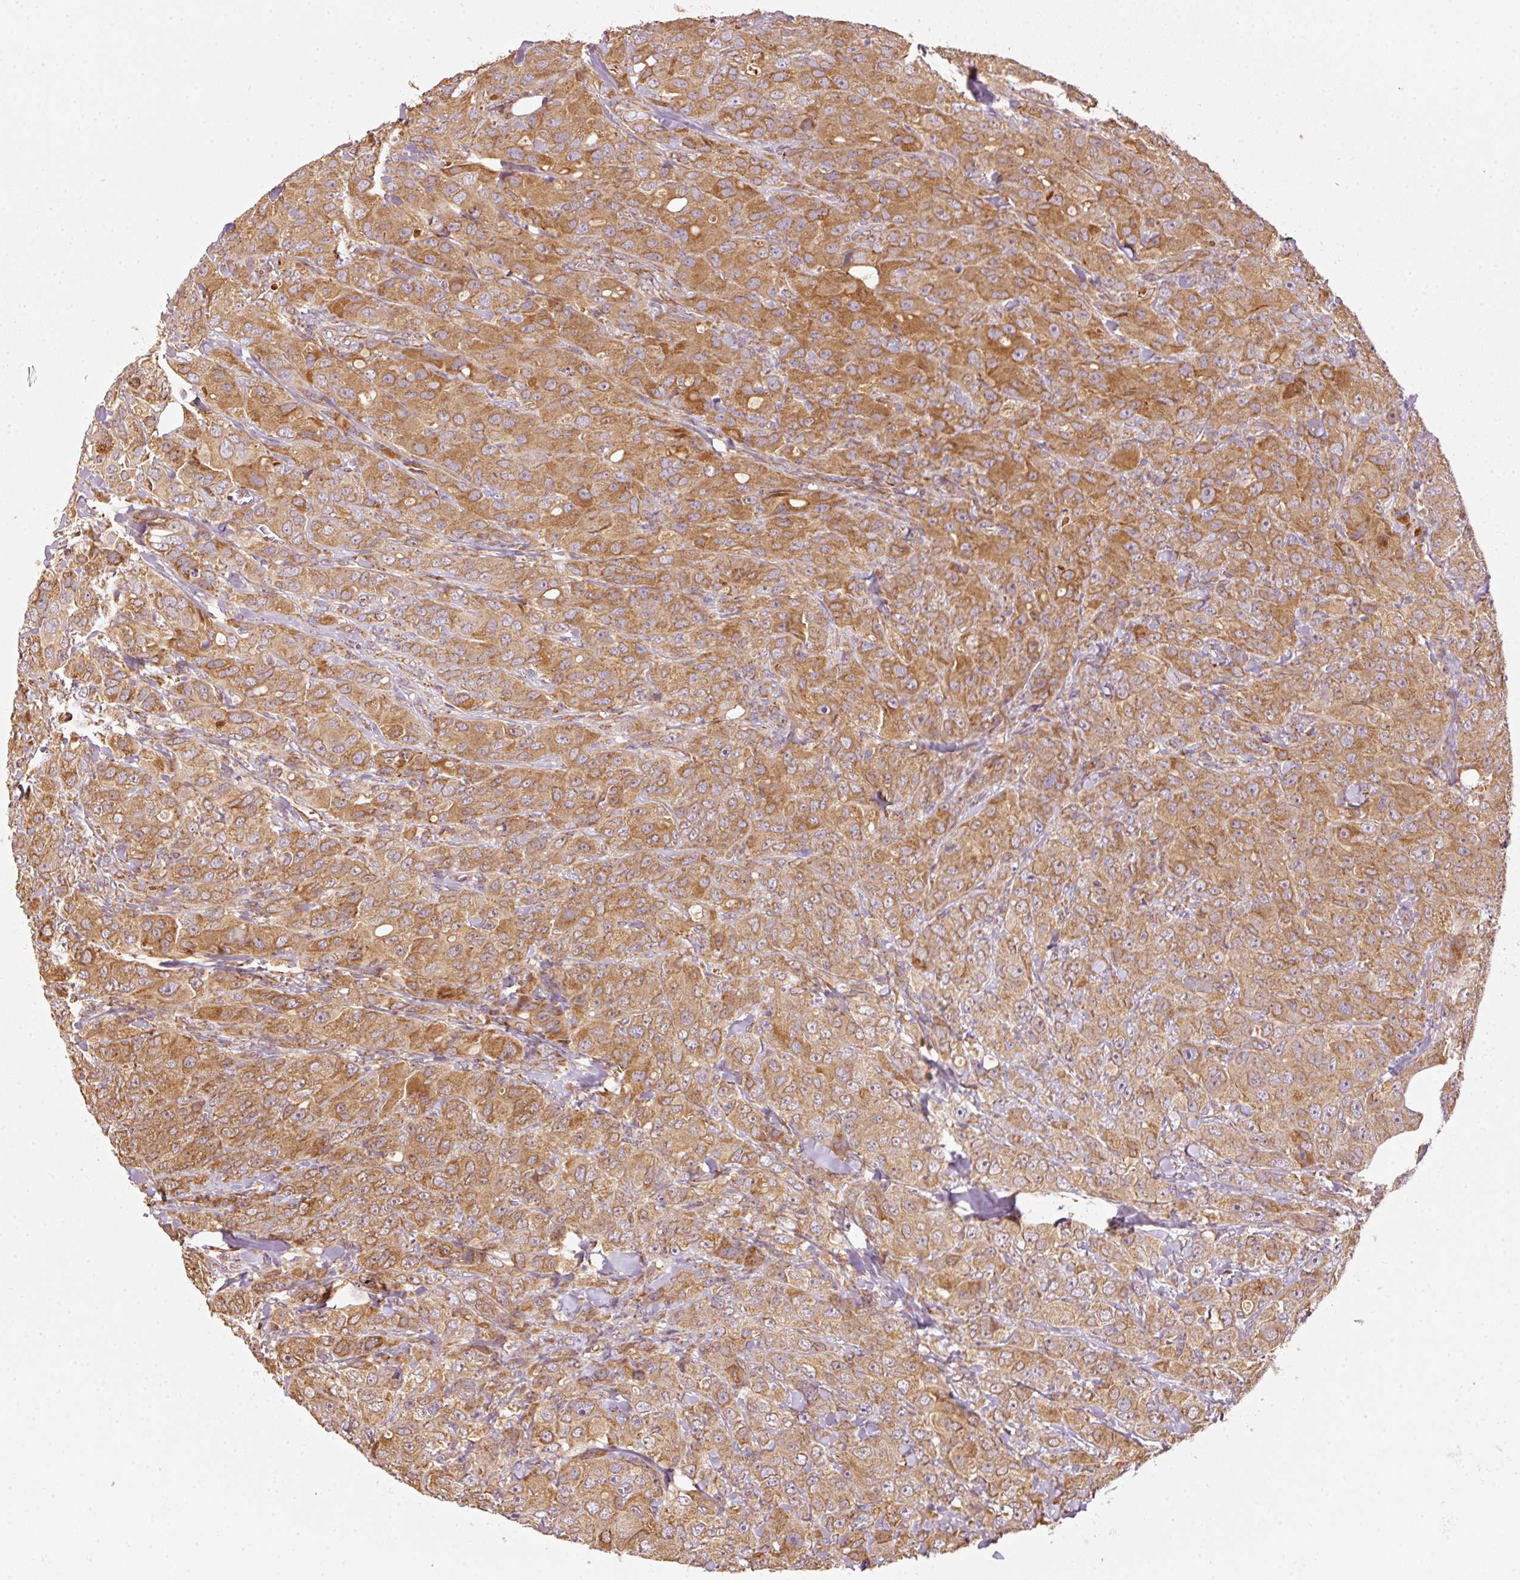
{"staining": {"intensity": "moderate", "quantity": ">75%", "location": "cytoplasmic/membranous"}, "tissue": "breast cancer", "cell_type": "Tumor cells", "image_type": "cancer", "snomed": [{"axis": "morphology", "description": "Duct carcinoma"}, {"axis": "topography", "description": "Breast"}], "caption": "An image of breast cancer (invasive ductal carcinoma) stained for a protein shows moderate cytoplasmic/membranous brown staining in tumor cells. The staining was performed using DAB to visualize the protein expression in brown, while the nuclei were stained in blue with hematoxylin (Magnification: 20x).", "gene": "MTHFD1L", "patient": {"sex": "female", "age": 43}}